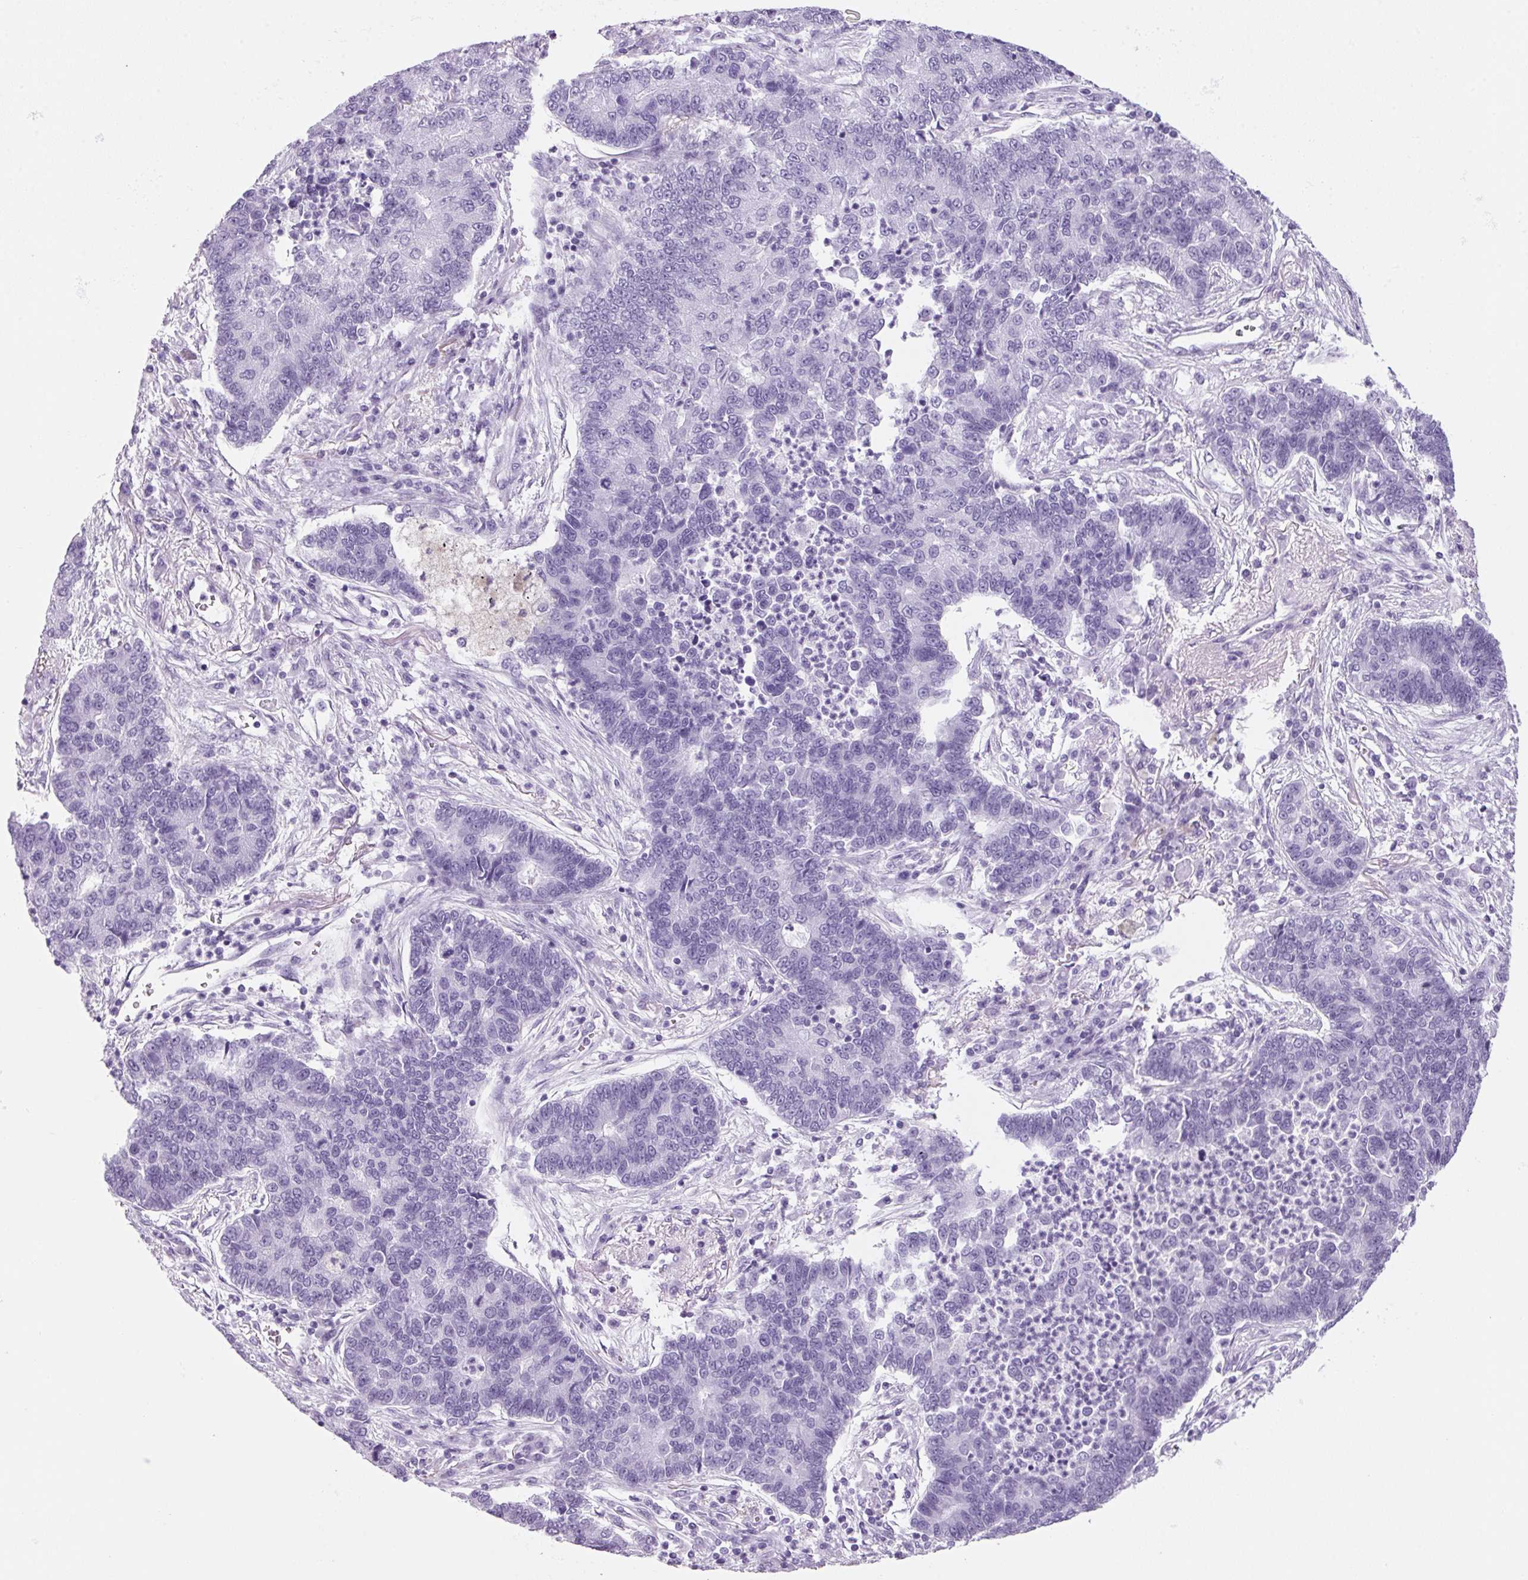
{"staining": {"intensity": "negative", "quantity": "none", "location": "none"}, "tissue": "lung cancer", "cell_type": "Tumor cells", "image_type": "cancer", "snomed": [{"axis": "morphology", "description": "Adenocarcinoma, NOS"}, {"axis": "topography", "description": "Lung"}], "caption": "Human lung cancer stained for a protein using immunohistochemistry (IHC) shows no expression in tumor cells.", "gene": "PPP1R1A", "patient": {"sex": "female", "age": 57}}